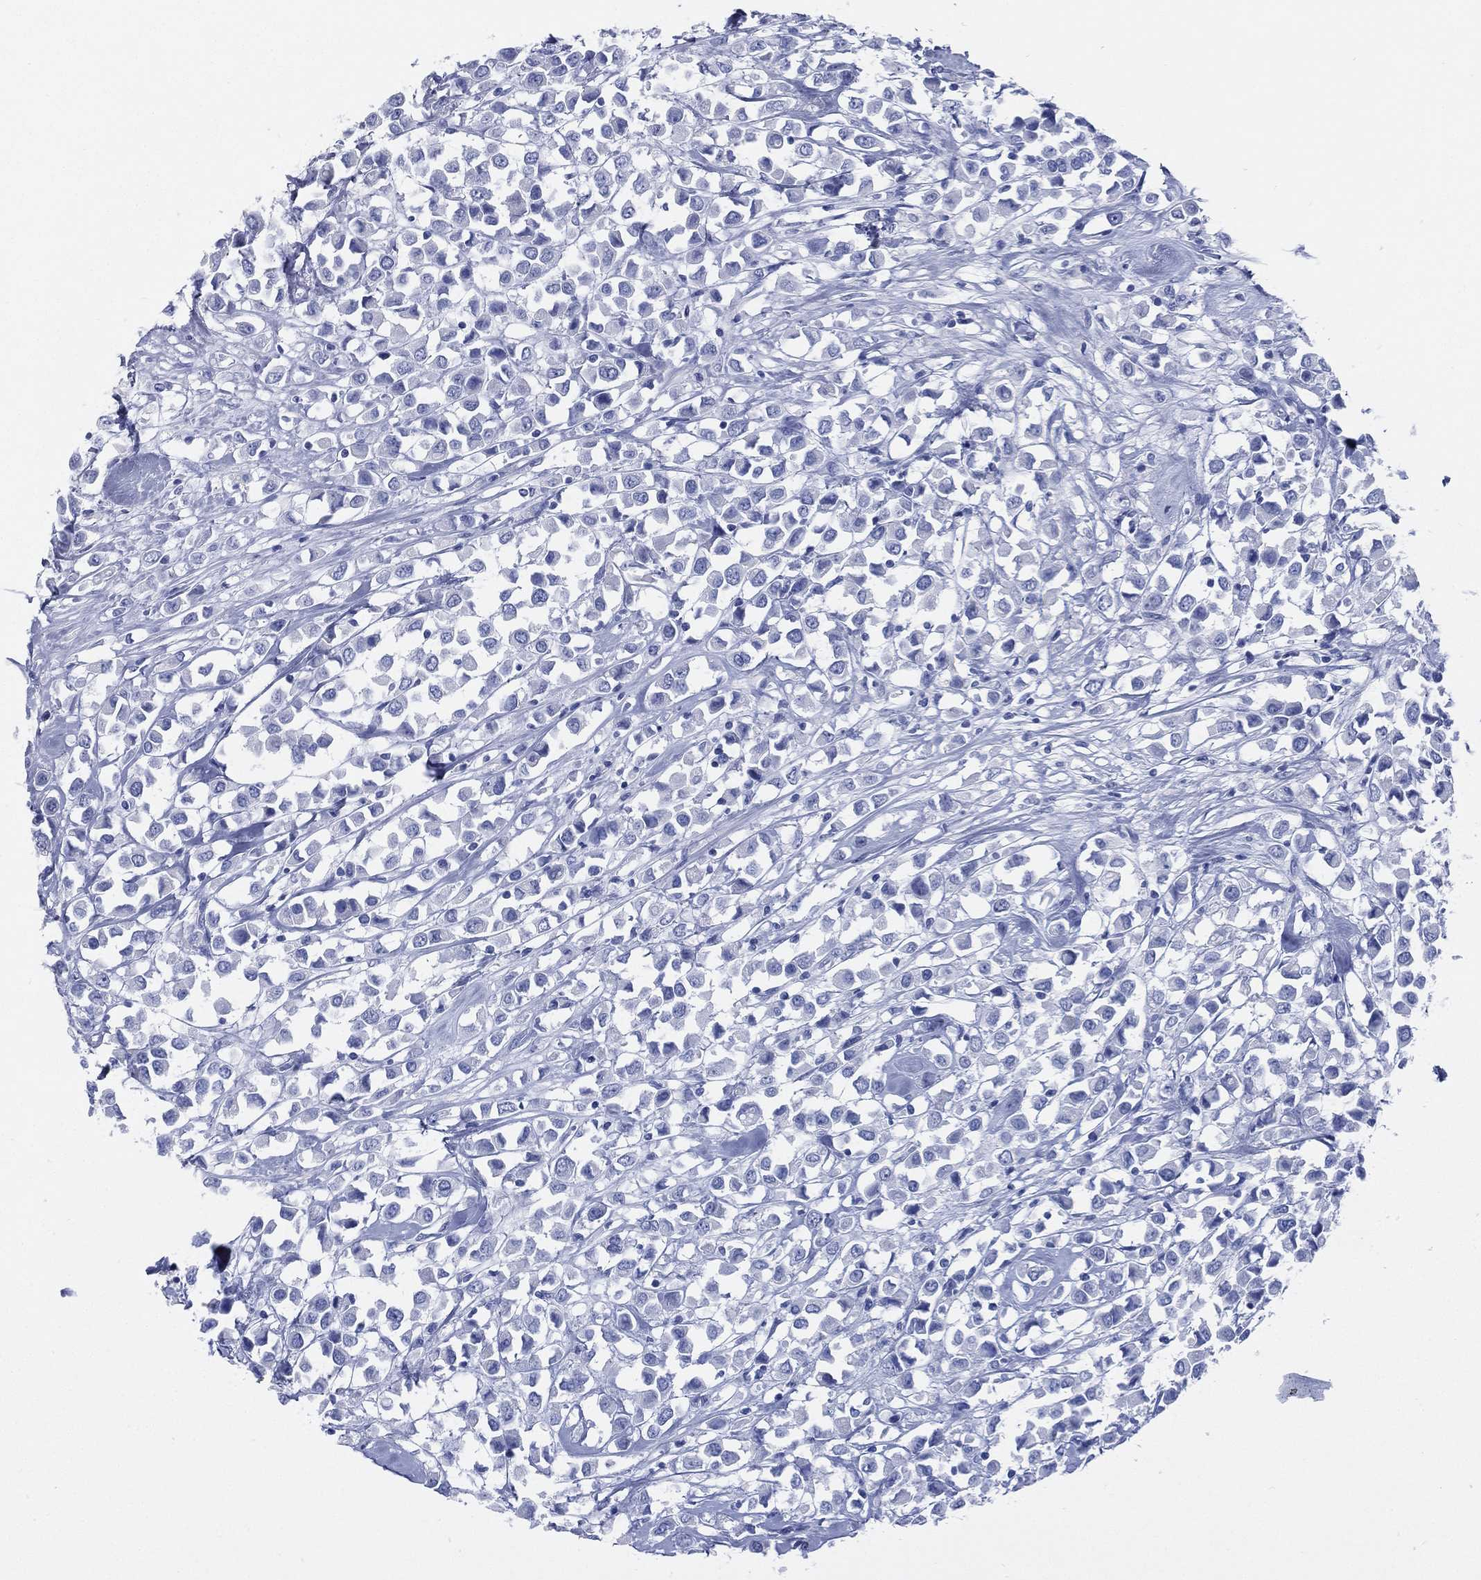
{"staining": {"intensity": "negative", "quantity": "none", "location": "none"}, "tissue": "breast cancer", "cell_type": "Tumor cells", "image_type": "cancer", "snomed": [{"axis": "morphology", "description": "Duct carcinoma"}, {"axis": "topography", "description": "Breast"}], "caption": "The micrograph exhibits no staining of tumor cells in invasive ductal carcinoma (breast).", "gene": "TMEM252", "patient": {"sex": "female", "age": 61}}